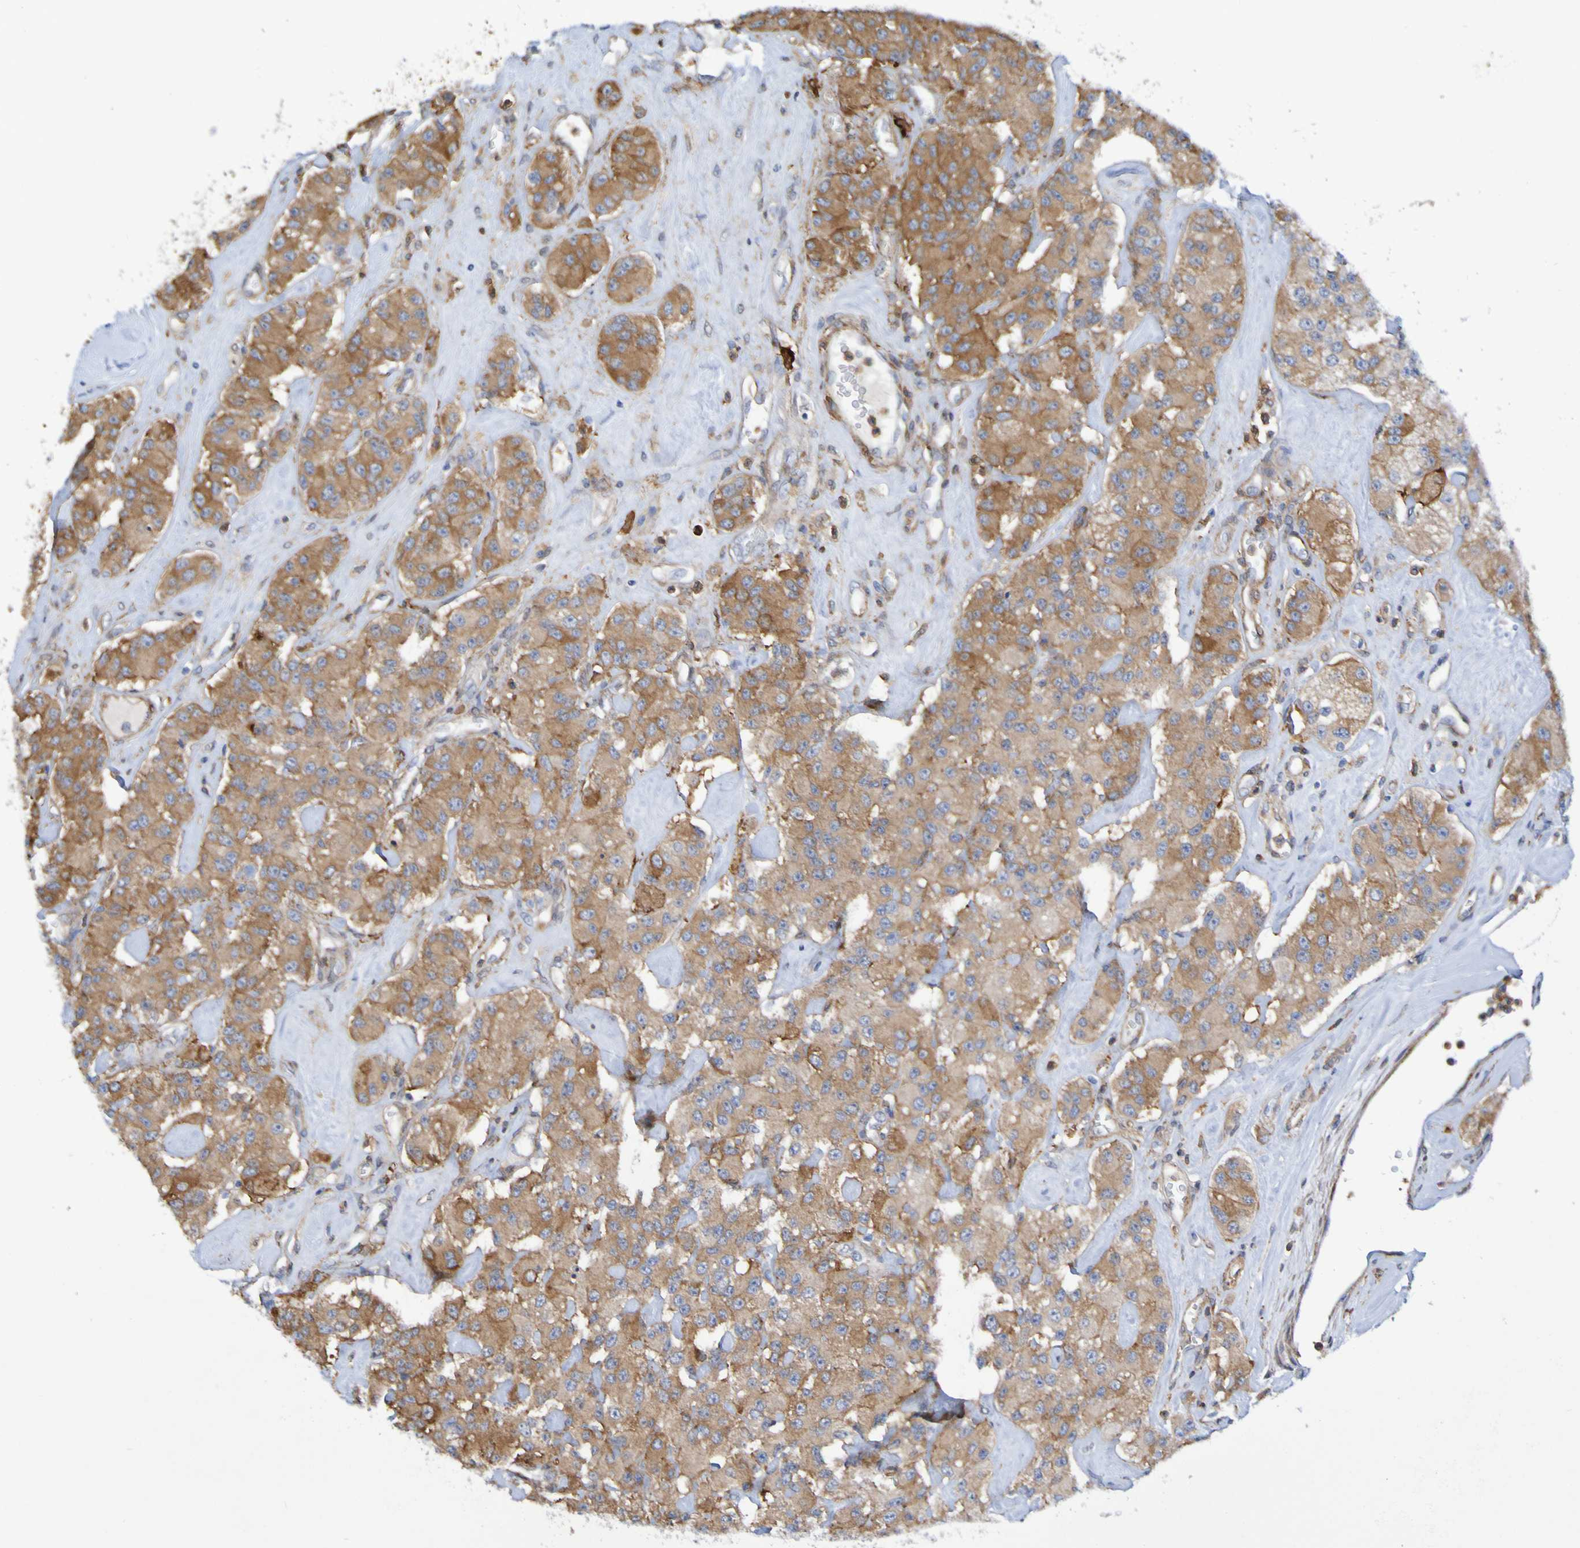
{"staining": {"intensity": "moderate", "quantity": ">75%", "location": "cytoplasmic/membranous"}, "tissue": "carcinoid", "cell_type": "Tumor cells", "image_type": "cancer", "snomed": [{"axis": "morphology", "description": "Carcinoid, malignant, NOS"}, {"axis": "topography", "description": "Pancreas"}], "caption": "Protein analysis of carcinoid tissue reveals moderate cytoplasmic/membranous staining in approximately >75% of tumor cells. Ihc stains the protein in brown and the nuclei are stained blue.", "gene": "SCRG1", "patient": {"sex": "male", "age": 41}}